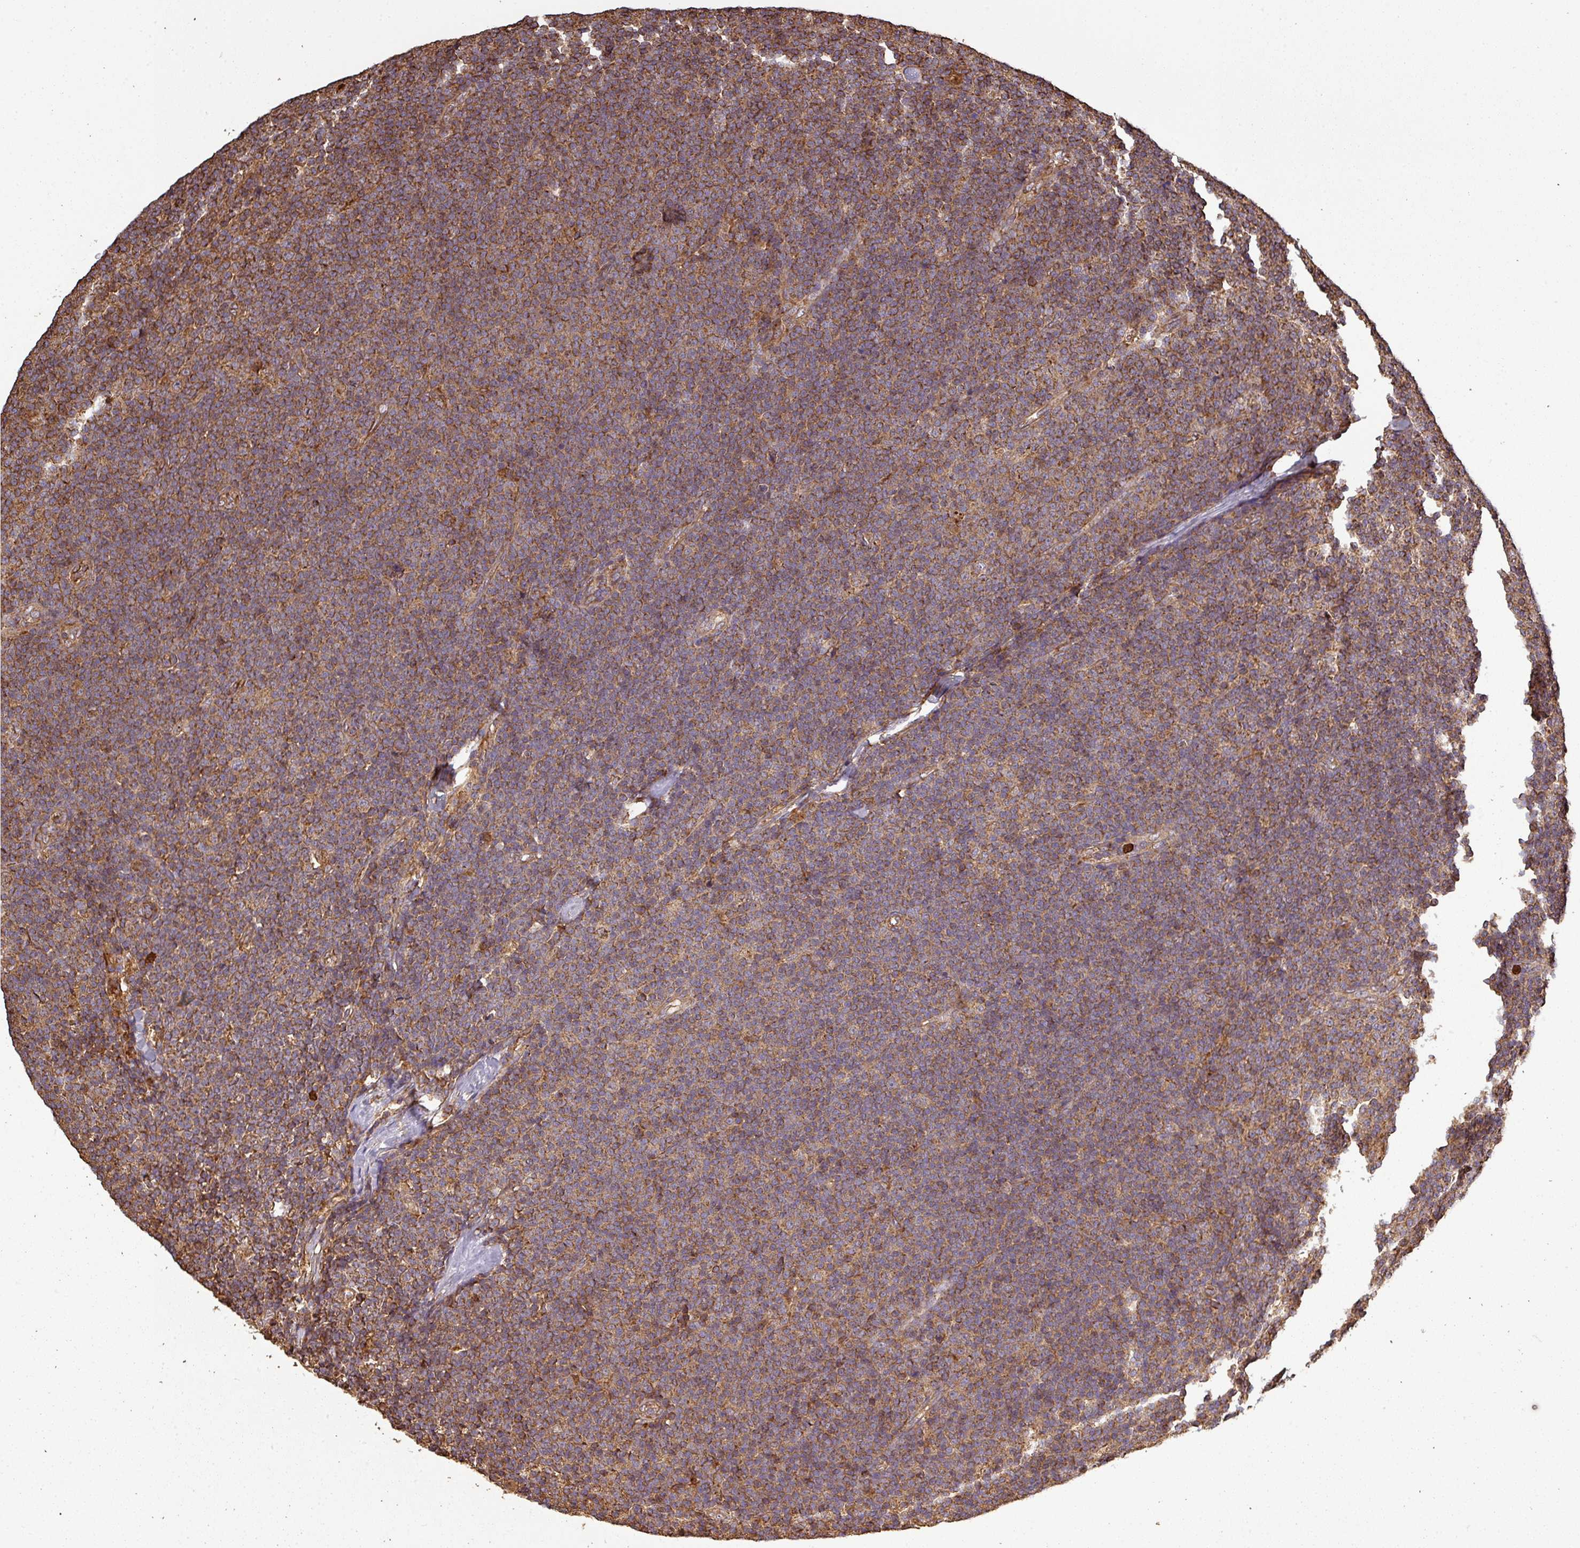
{"staining": {"intensity": "moderate", "quantity": ">75%", "location": "cytoplasmic/membranous"}, "tissue": "lymphoma", "cell_type": "Tumor cells", "image_type": "cancer", "snomed": [{"axis": "morphology", "description": "Malignant lymphoma, non-Hodgkin's type, Low grade"}, {"axis": "topography", "description": "Lymph node"}], "caption": "Low-grade malignant lymphoma, non-Hodgkin's type was stained to show a protein in brown. There is medium levels of moderate cytoplasmic/membranous positivity in about >75% of tumor cells.", "gene": "PLEKHM1", "patient": {"sex": "male", "age": 48}}